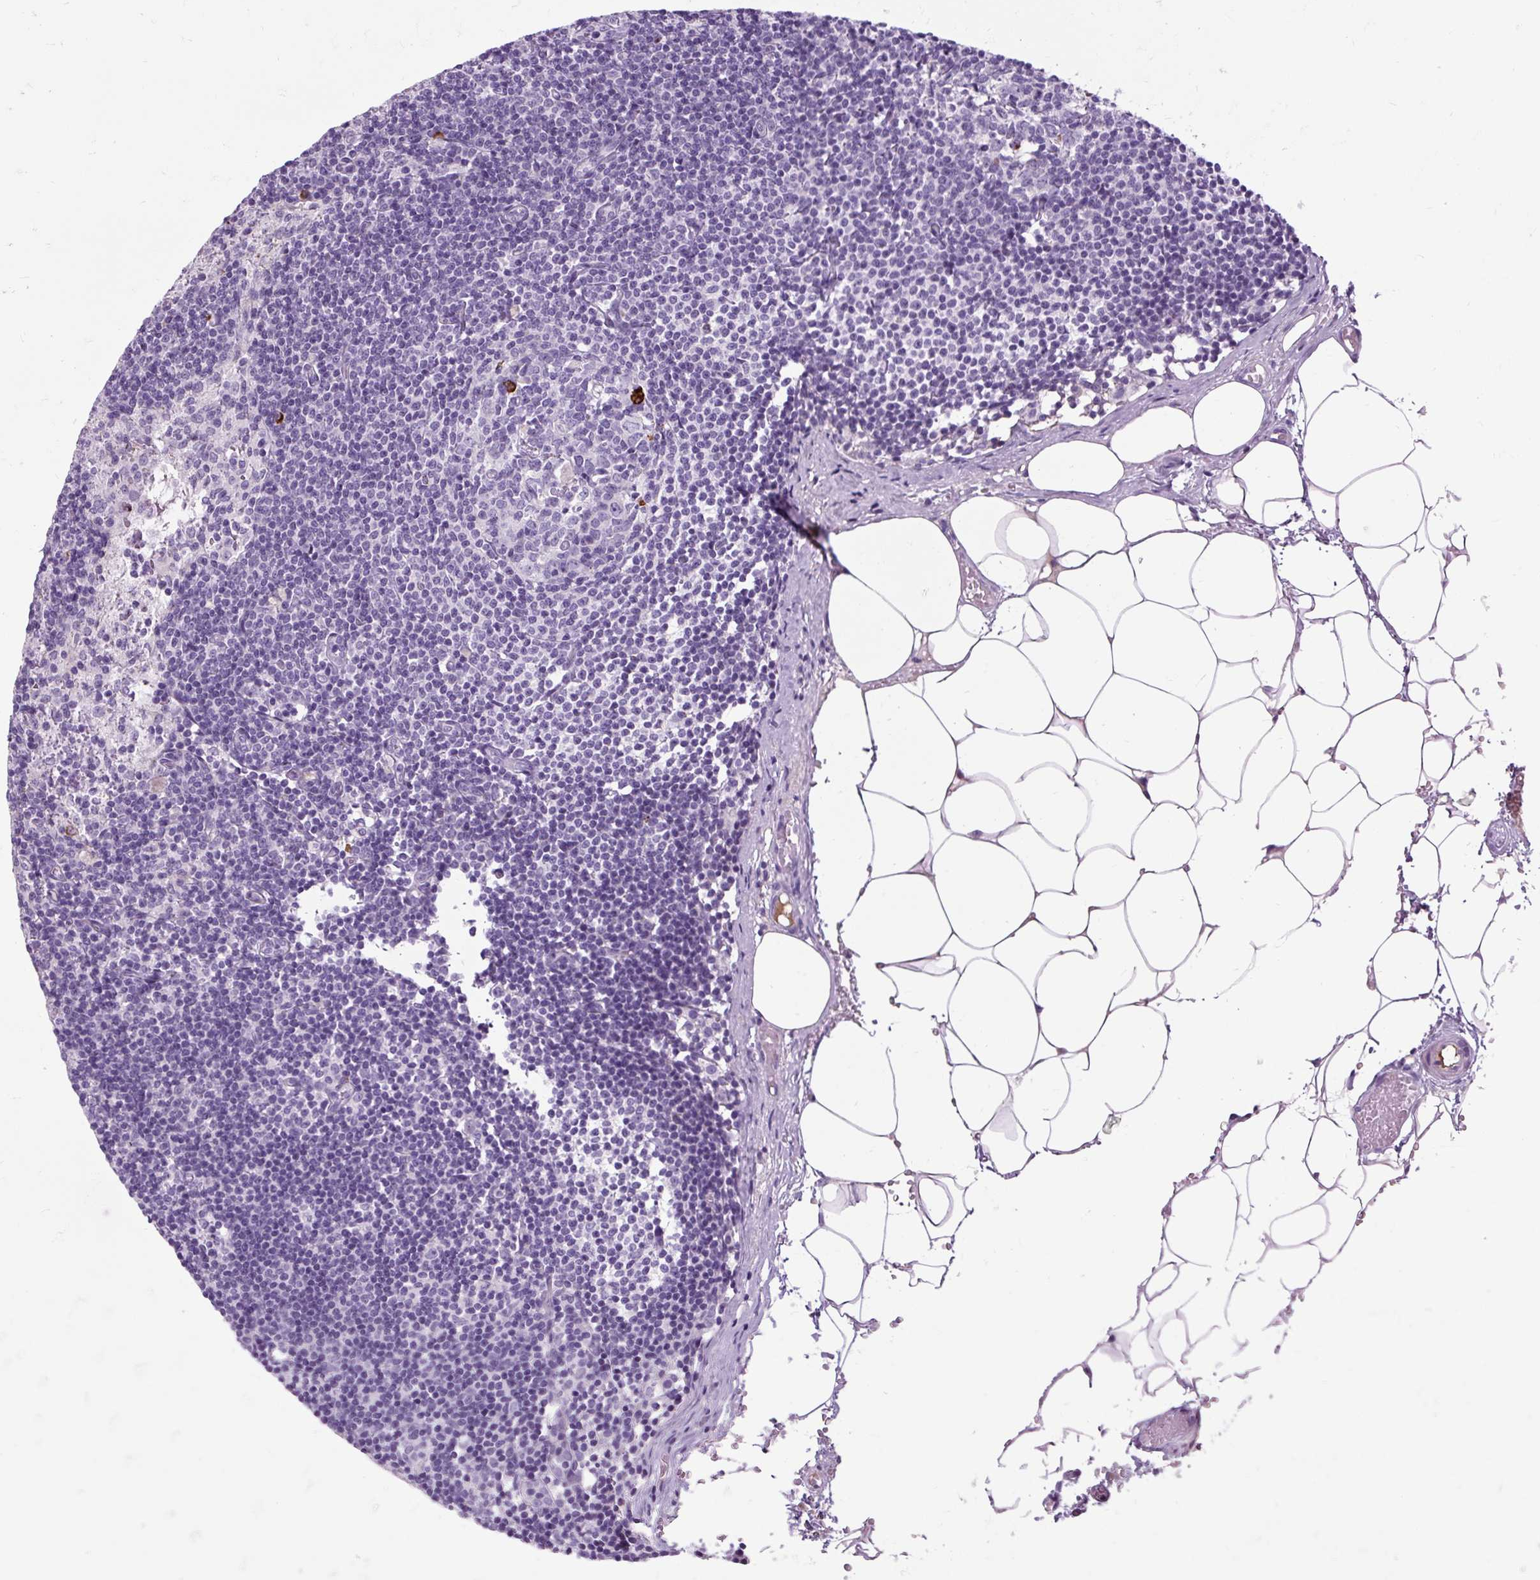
{"staining": {"intensity": "strong", "quantity": "<25%", "location": "cytoplasmic/membranous"}, "tissue": "lymph node", "cell_type": "Germinal center cells", "image_type": "normal", "snomed": [{"axis": "morphology", "description": "Normal tissue, NOS"}, {"axis": "topography", "description": "Lymph node"}], "caption": "Immunohistochemistry (IHC) photomicrograph of unremarkable lymph node: human lymph node stained using IHC demonstrates medium levels of strong protein expression localized specifically in the cytoplasmic/membranous of germinal center cells, appearing as a cytoplasmic/membranous brown color.", "gene": "ARRDC2", "patient": {"sex": "male", "age": 49}}